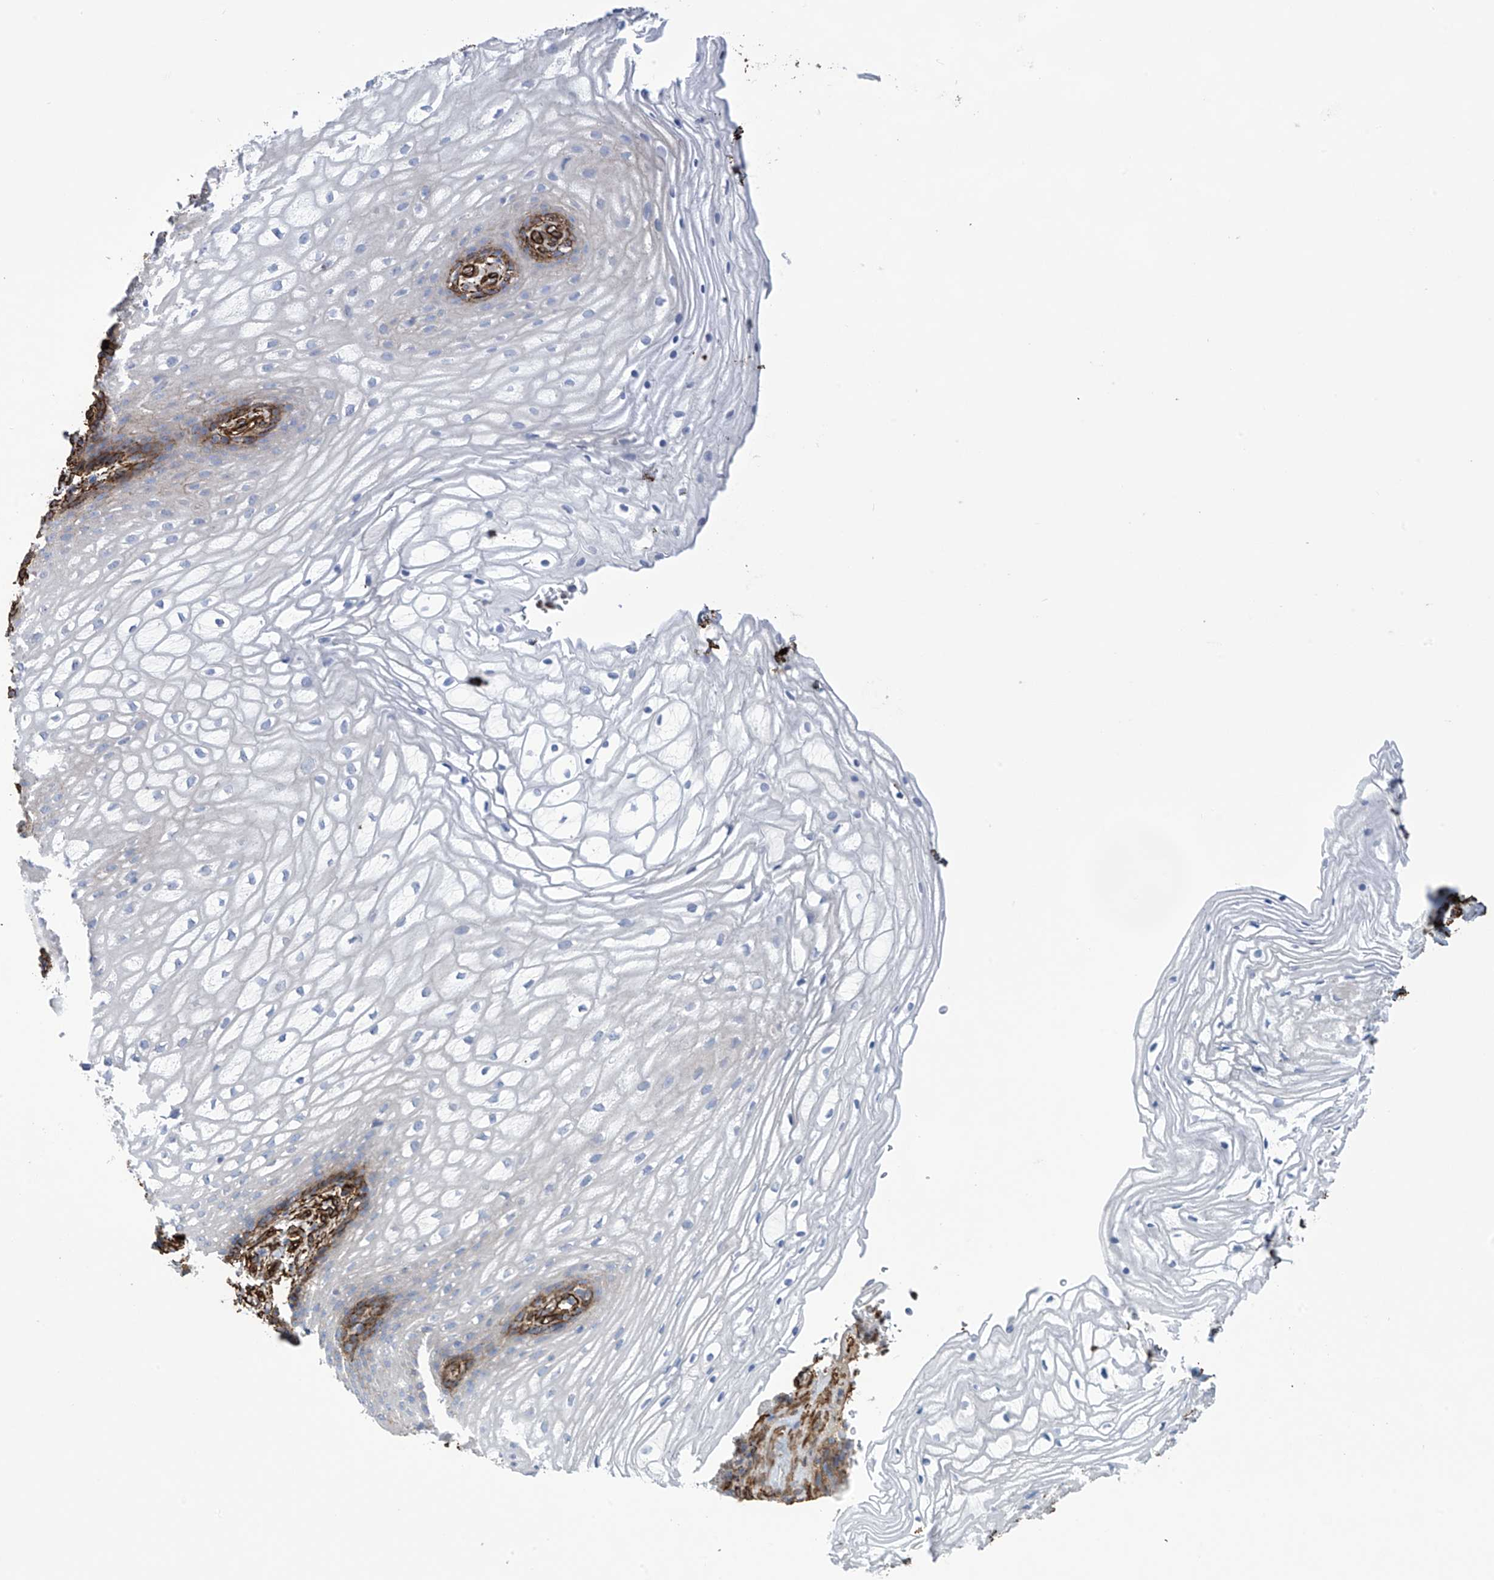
{"staining": {"intensity": "strong", "quantity": "25%-75%", "location": "cytoplasmic/membranous"}, "tissue": "vagina", "cell_type": "Squamous epithelial cells", "image_type": "normal", "snomed": [{"axis": "morphology", "description": "Normal tissue, NOS"}, {"axis": "topography", "description": "Vagina"}], "caption": "About 25%-75% of squamous epithelial cells in normal human vagina display strong cytoplasmic/membranous protein expression as visualized by brown immunohistochemical staining.", "gene": "UBTD1", "patient": {"sex": "female", "age": 60}}